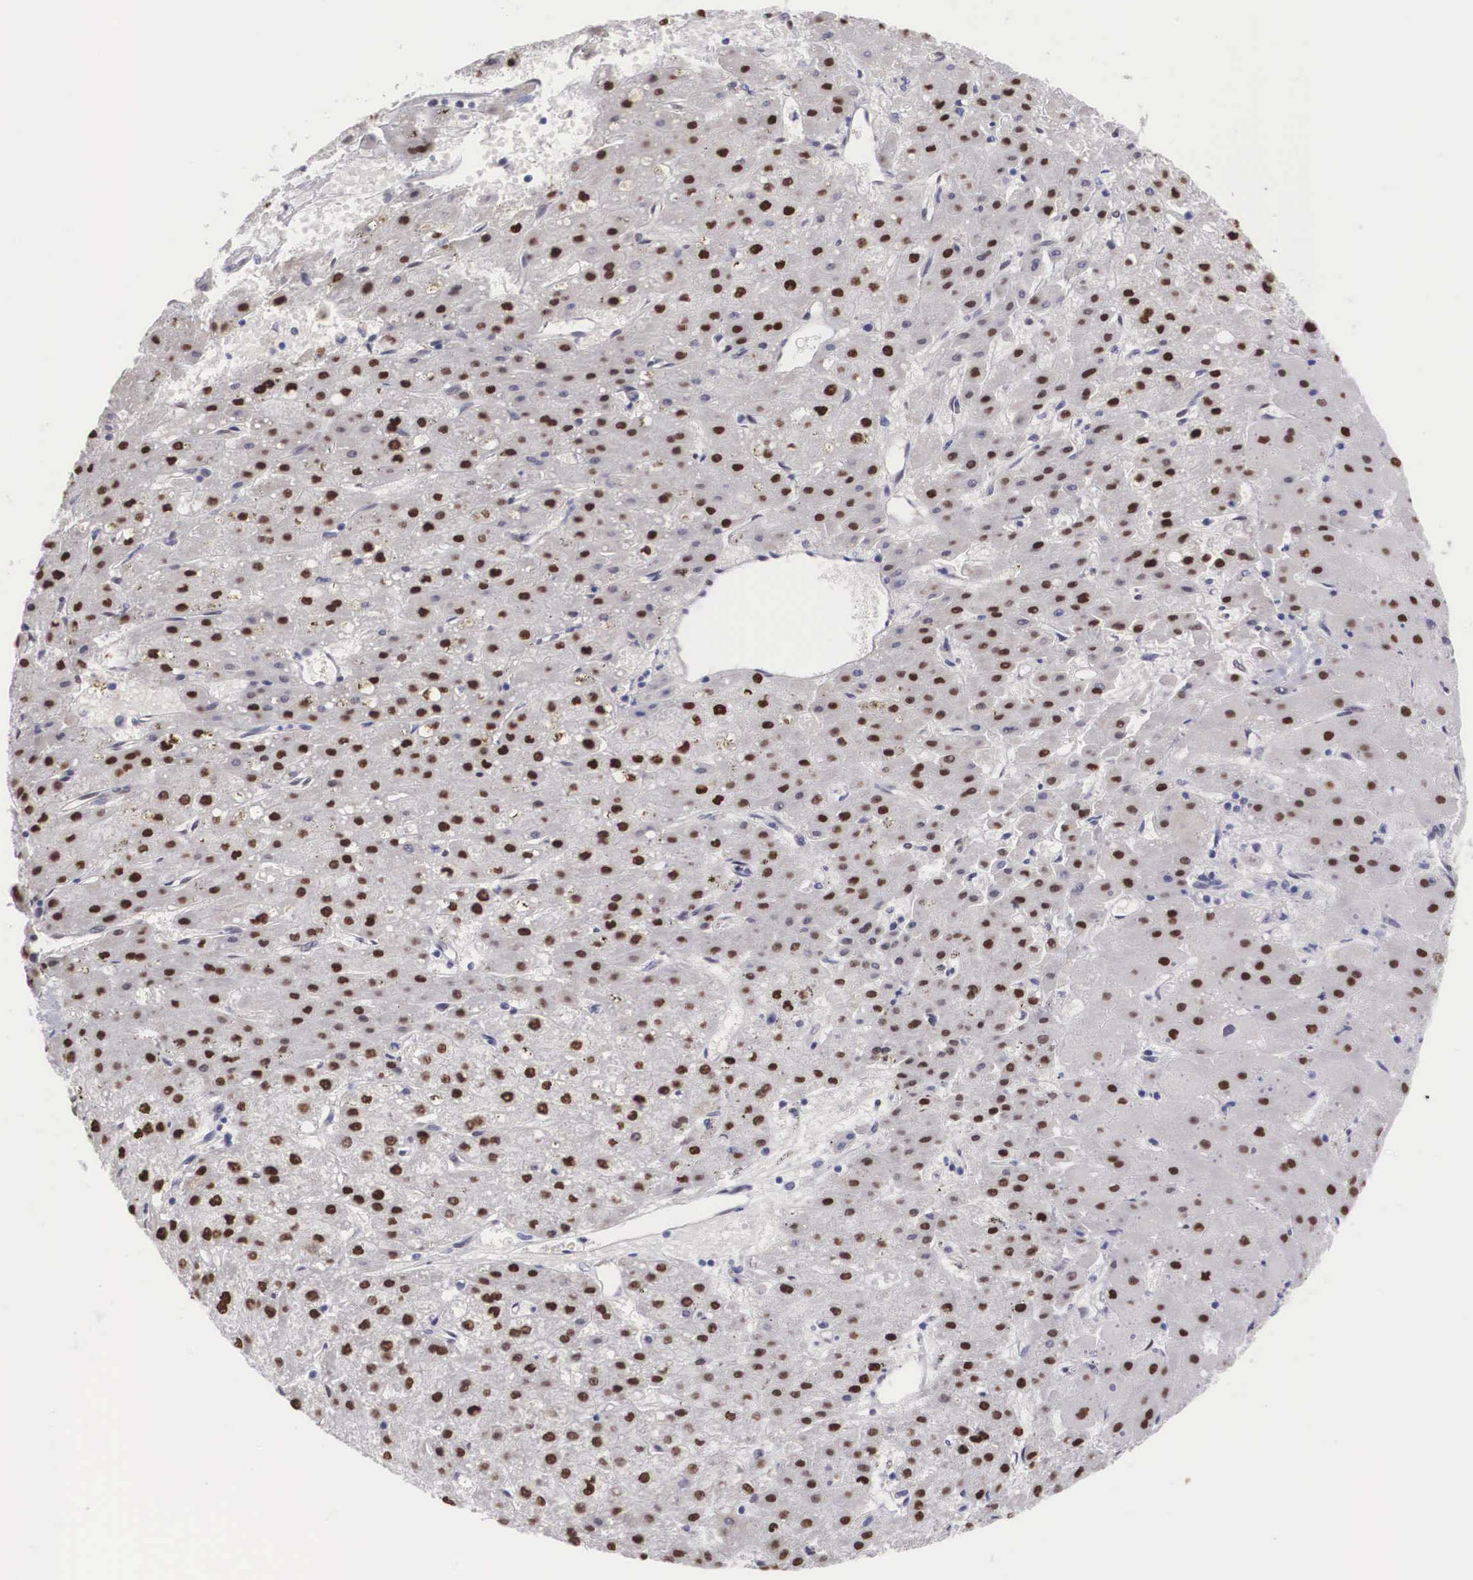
{"staining": {"intensity": "moderate", "quantity": ">75%", "location": "nuclear"}, "tissue": "liver cancer", "cell_type": "Tumor cells", "image_type": "cancer", "snomed": [{"axis": "morphology", "description": "Carcinoma, Hepatocellular, NOS"}, {"axis": "topography", "description": "Liver"}], "caption": "Approximately >75% of tumor cells in hepatocellular carcinoma (liver) reveal moderate nuclear protein staining as visualized by brown immunohistochemical staining.", "gene": "HMGN5", "patient": {"sex": "female", "age": 52}}